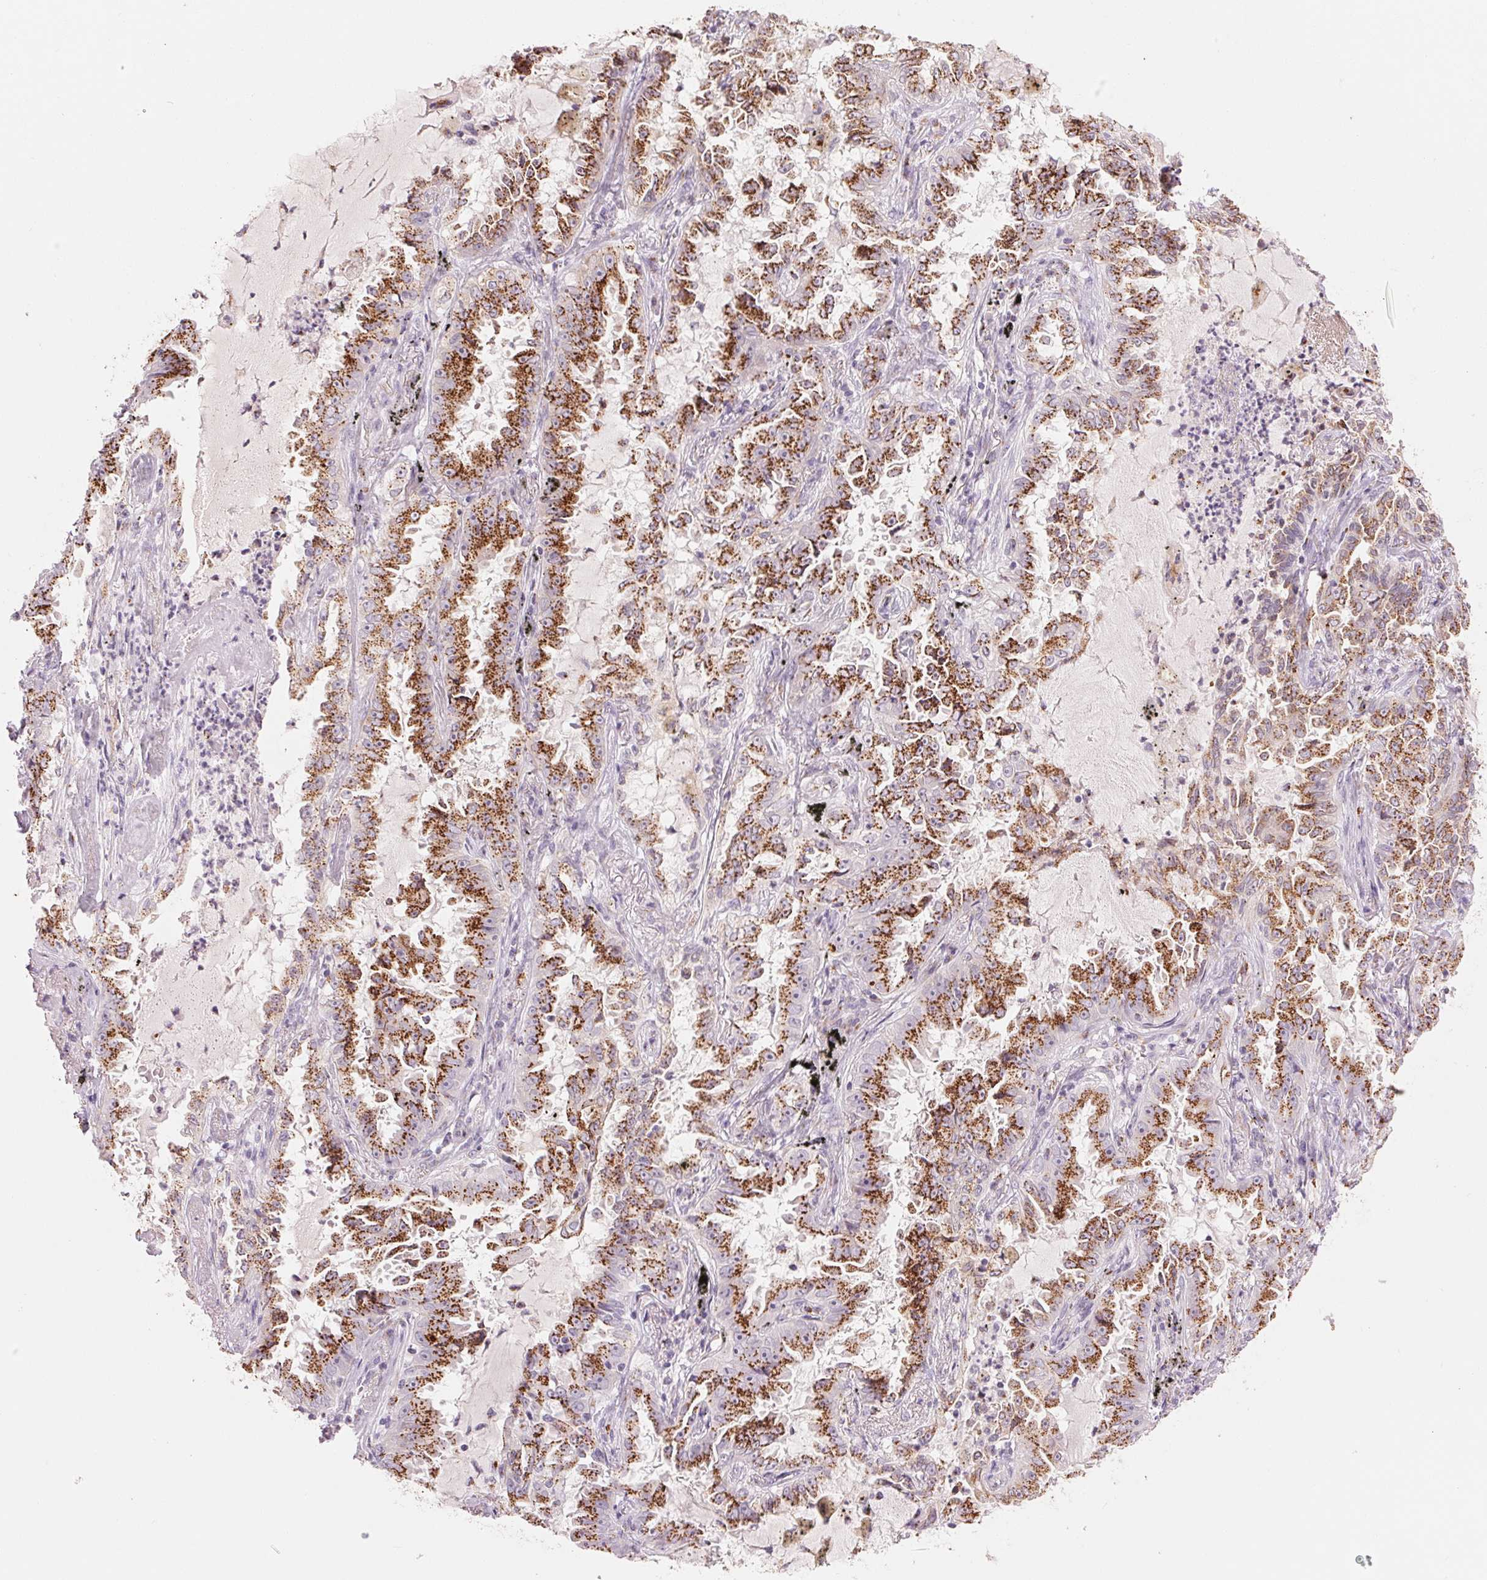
{"staining": {"intensity": "strong", "quantity": ">75%", "location": "cytoplasmic/membranous"}, "tissue": "lung cancer", "cell_type": "Tumor cells", "image_type": "cancer", "snomed": [{"axis": "morphology", "description": "Adenocarcinoma, NOS"}, {"axis": "topography", "description": "Lung"}], "caption": "Immunohistochemistry (DAB) staining of human lung adenocarcinoma reveals strong cytoplasmic/membranous protein staining in about >75% of tumor cells.", "gene": "GALNT7", "patient": {"sex": "female", "age": 52}}